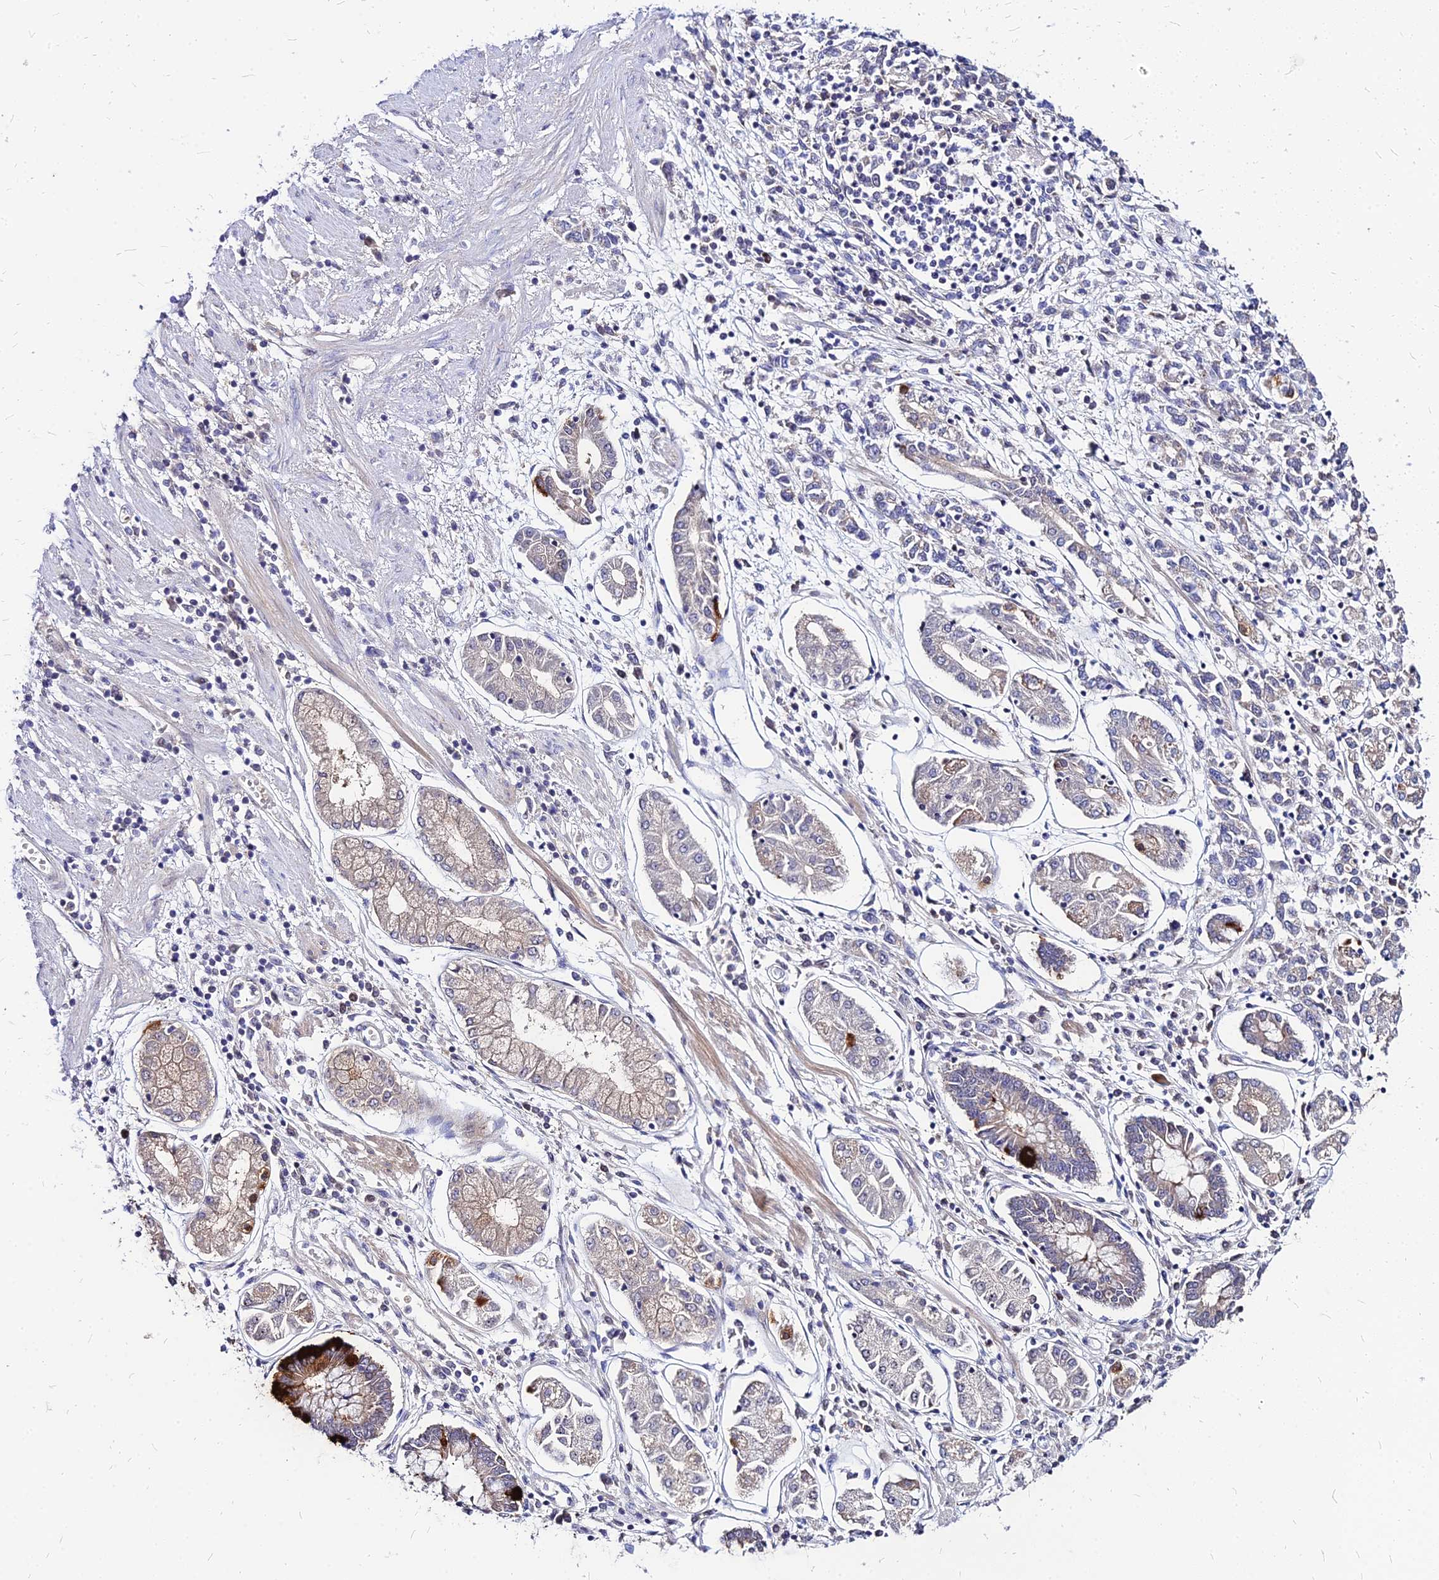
{"staining": {"intensity": "negative", "quantity": "none", "location": "none"}, "tissue": "stomach cancer", "cell_type": "Tumor cells", "image_type": "cancer", "snomed": [{"axis": "morphology", "description": "Adenocarcinoma, NOS"}, {"axis": "topography", "description": "Stomach"}], "caption": "This photomicrograph is of stomach cancer (adenocarcinoma) stained with IHC to label a protein in brown with the nuclei are counter-stained blue. There is no positivity in tumor cells.", "gene": "ACSM6", "patient": {"sex": "female", "age": 76}}